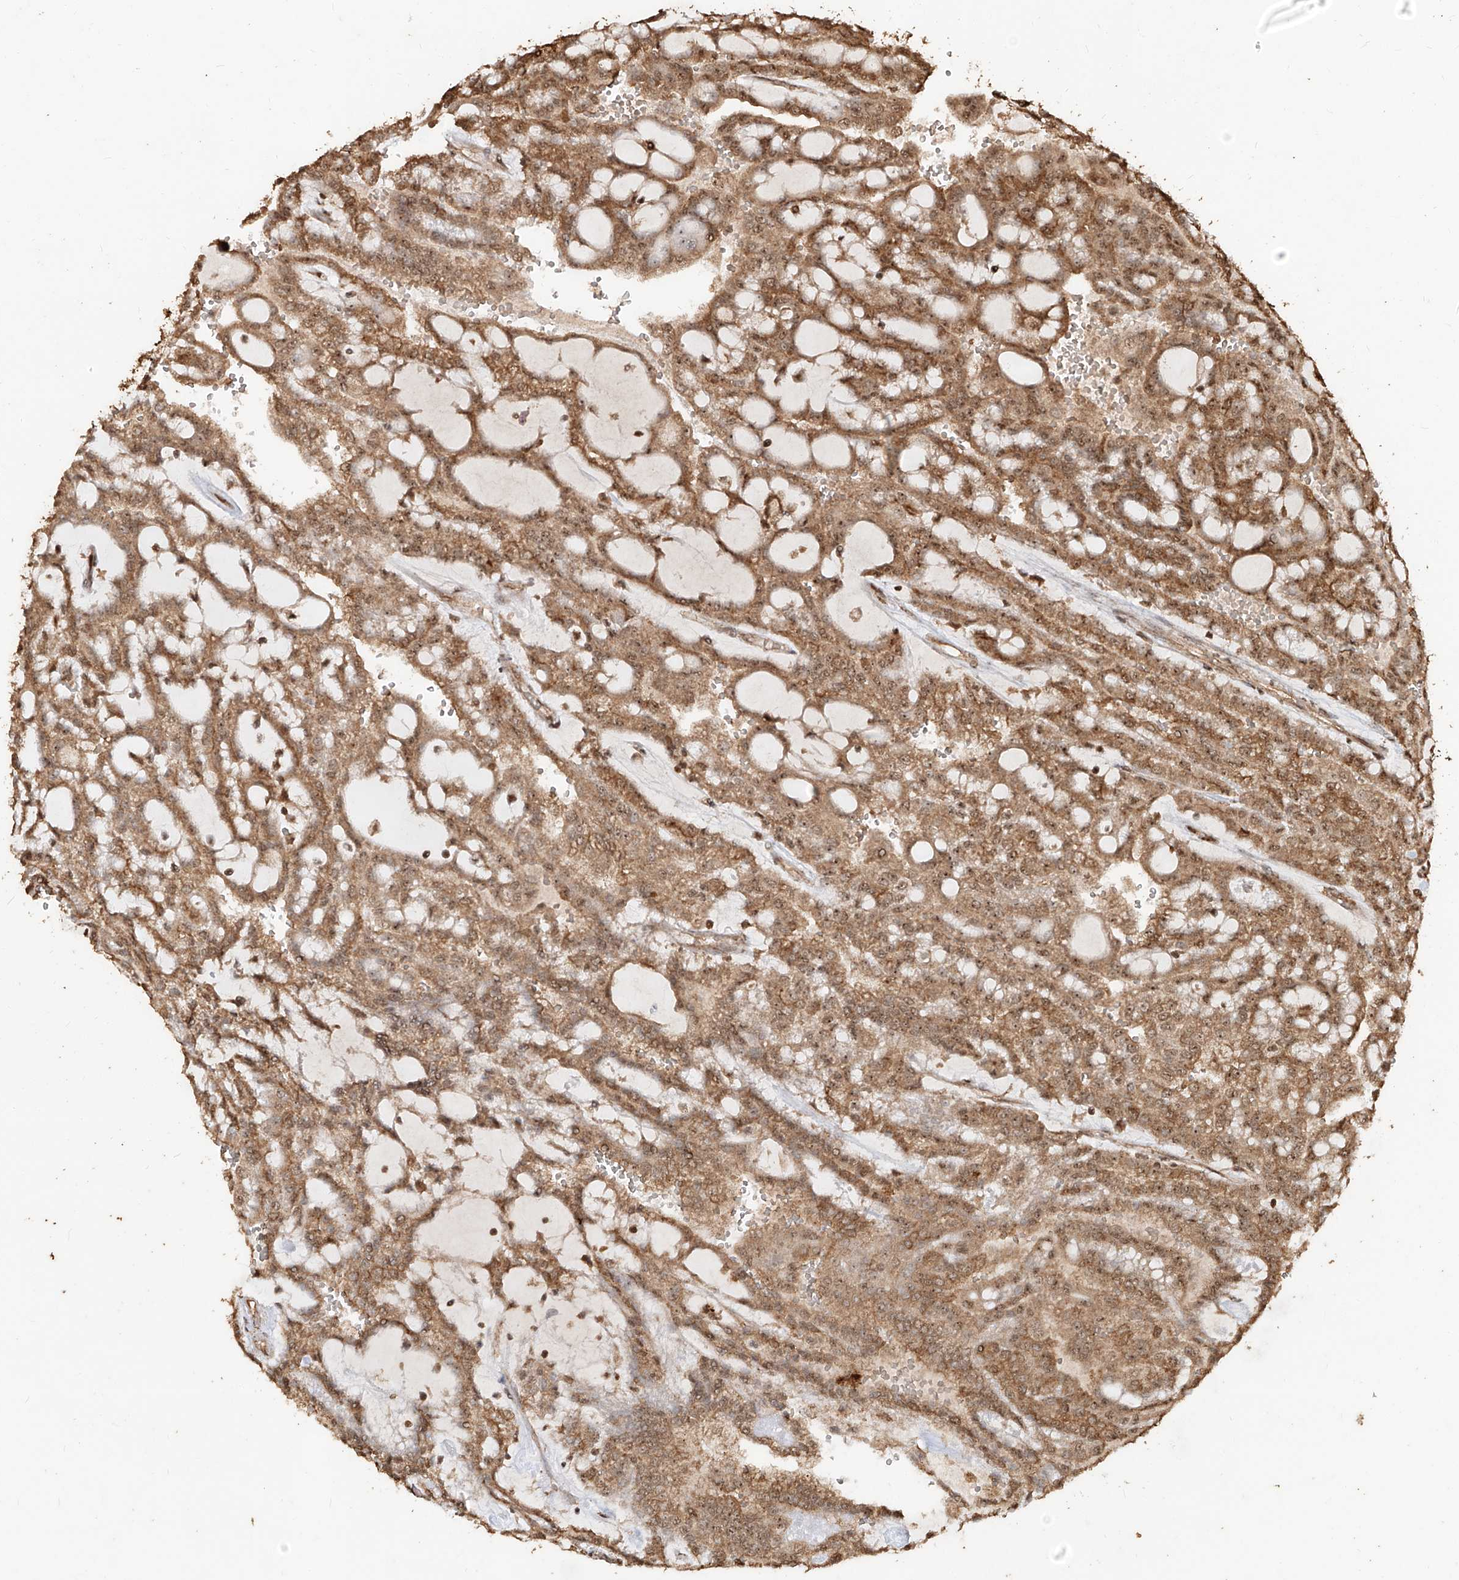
{"staining": {"intensity": "moderate", "quantity": ">75%", "location": "cytoplasmic/membranous,nuclear"}, "tissue": "renal cancer", "cell_type": "Tumor cells", "image_type": "cancer", "snomed": [{"axis": "morphology", "description": "Adenocarcinoma, NOS"}, {"axis": "topography", "description": "Kidney"}], "caption": "IHC of renal cancer demonstrates medium levels of moderate cytoplasmic/membranous and nuclear positivity in approximately >75% of tumor cells. (IHC, brightfield microscopy, high magnification).", "gene": "ZNF660", "patient": {"sex": "male", "age": 63}}